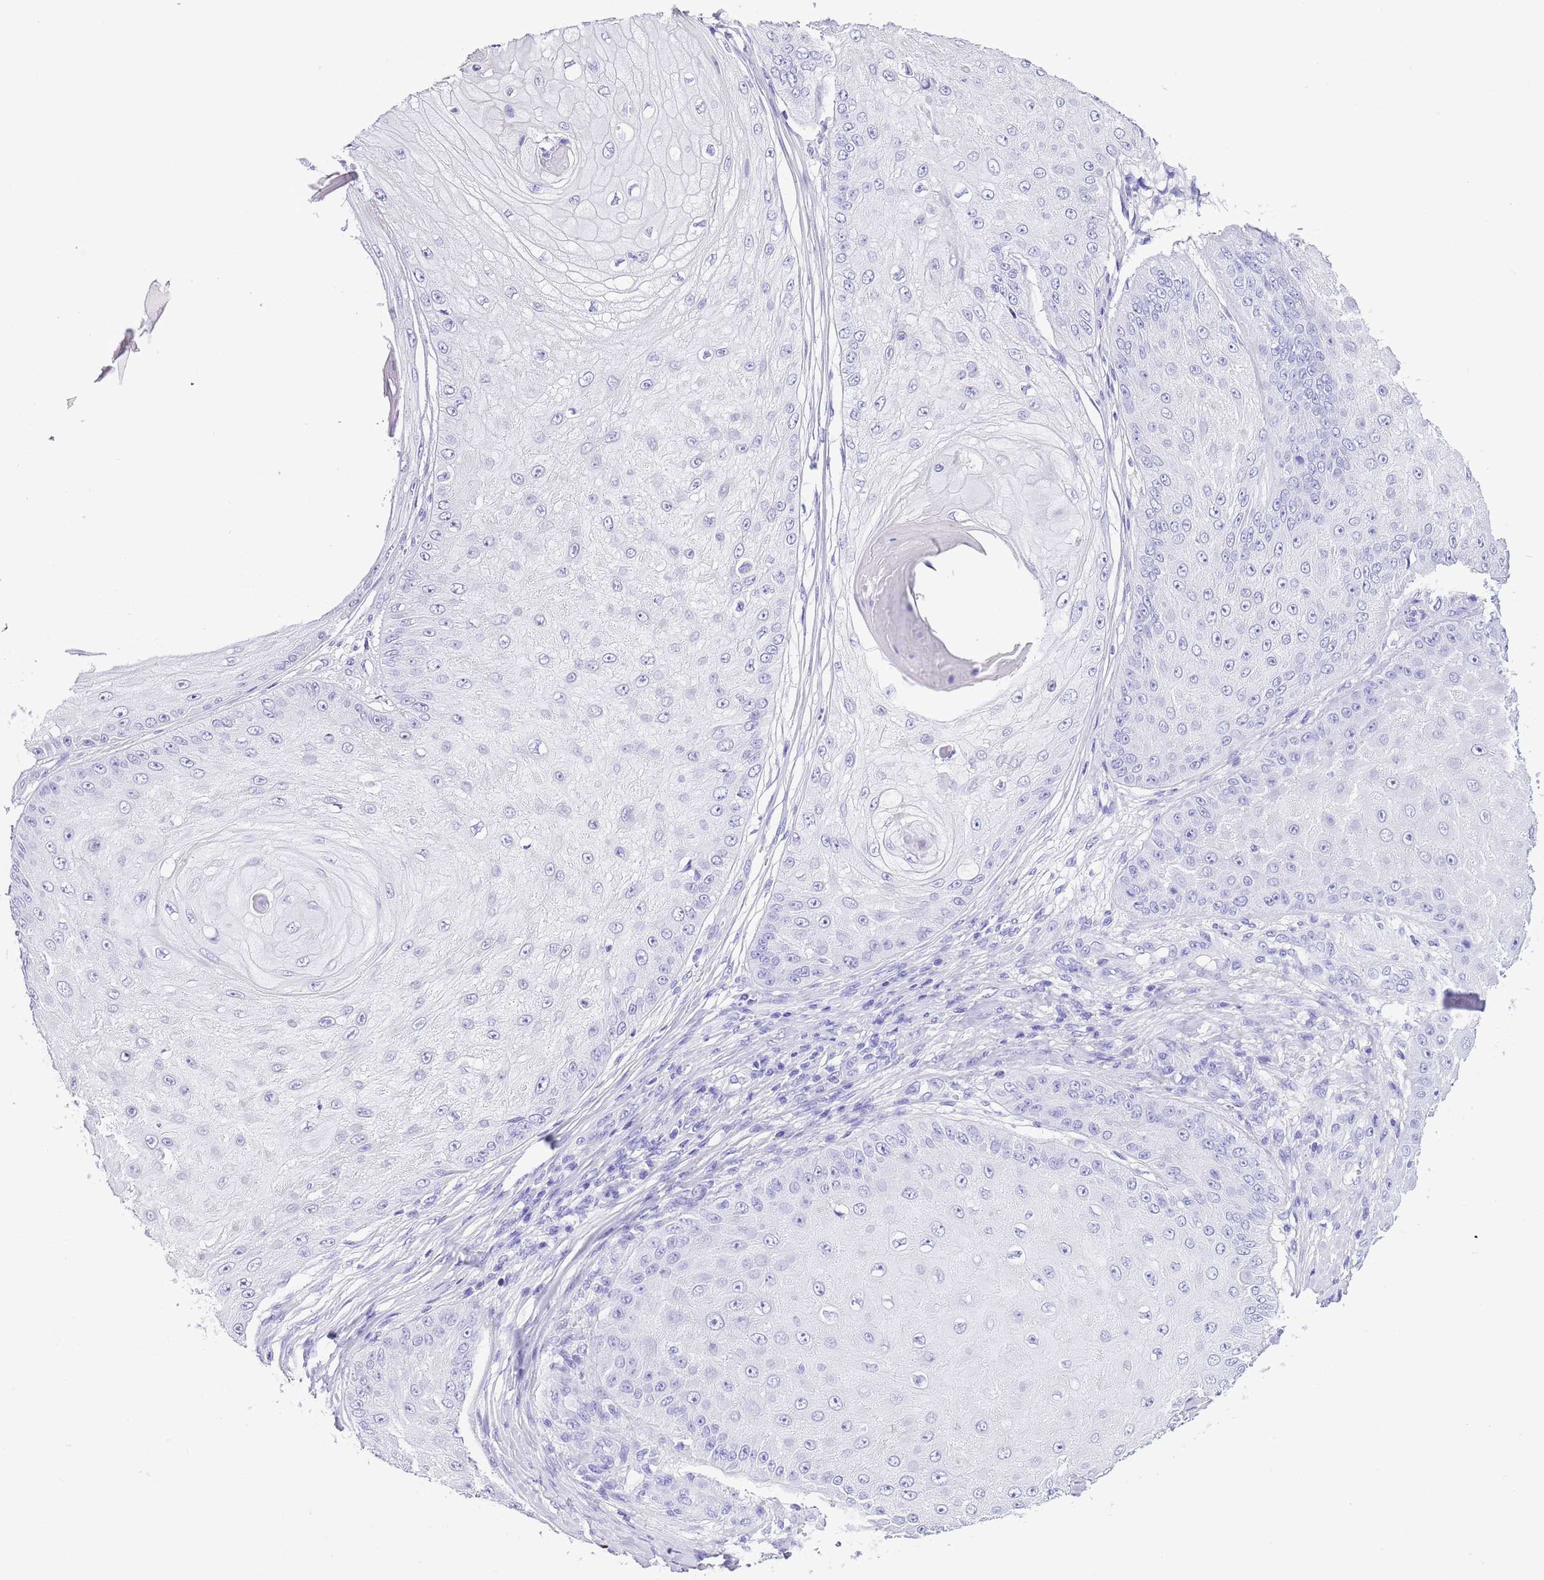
{"staining": {"intensity": "negative", "quantity": "none", "location": "none"}, "tissue": "skin cancer", "cell_type": "Tumor cells", "image_type": "cancer", "snomed": [{"axis": "morphology", "description": "Squamous cell carcinoma, NOS"}, {"axis": "topography", "description": "Skin"}], "caption": "Protein analysis of skin cancer reveals no significant staining in tumor cells.", "gene": "TMEM185B", "patient": {"sex": "male", "age": 70}}